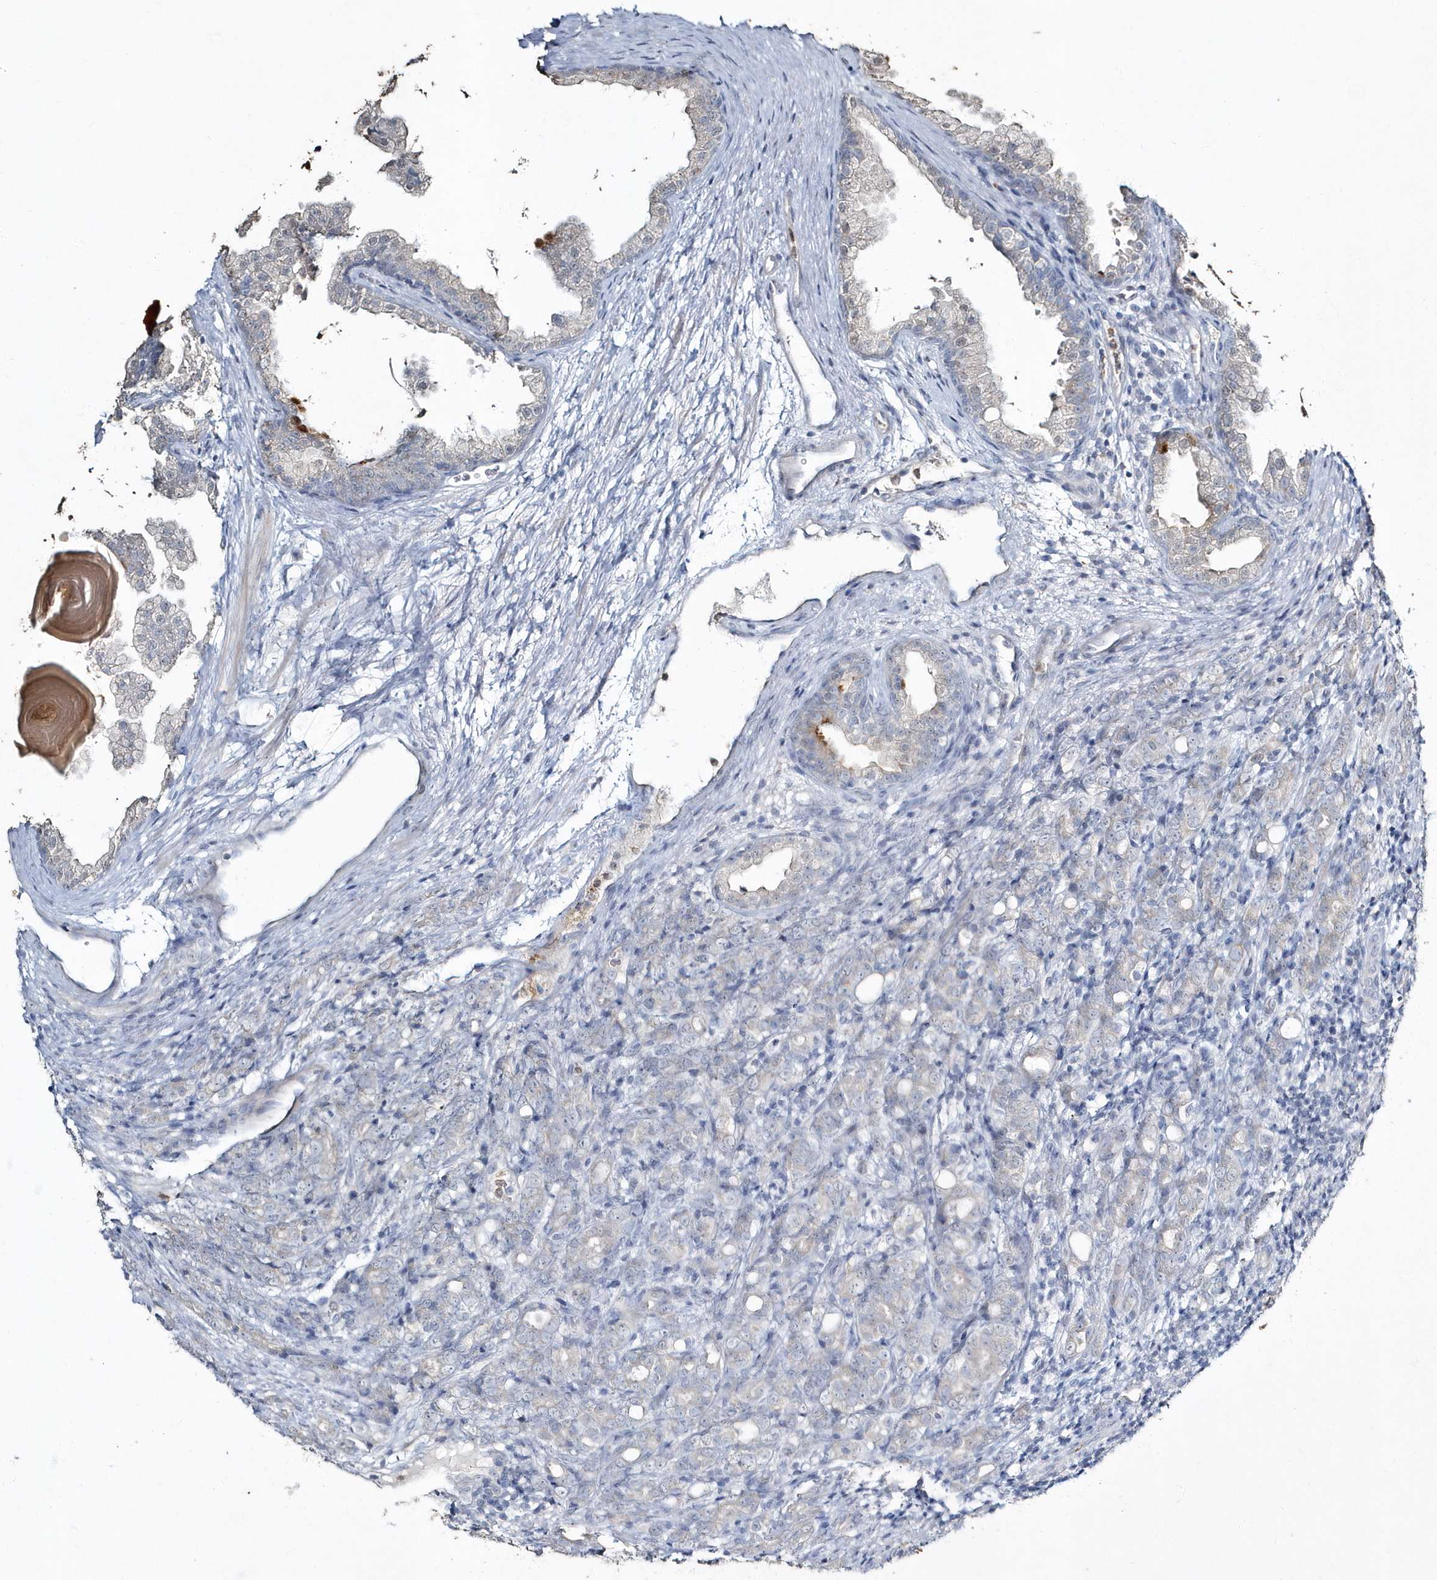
{"staining": {"intensity": "negative", "quantity": "none", "location": "none"}, "tissue": "prostate cancer", "cell_type": "Tumor cells", "image_type": "cancer", "snomed": [{"axis": "morphology", "description": "Adenocarcinoma, High grade"}, {"axis": "topography", "description": "Prostate"}], "caption": "The photomicrograph reveals no staining of tumor cells in prostate adenocarcinoma (high-grade).", "gene": "MYOT", "patient": {"sex": "male", "age": 62}}